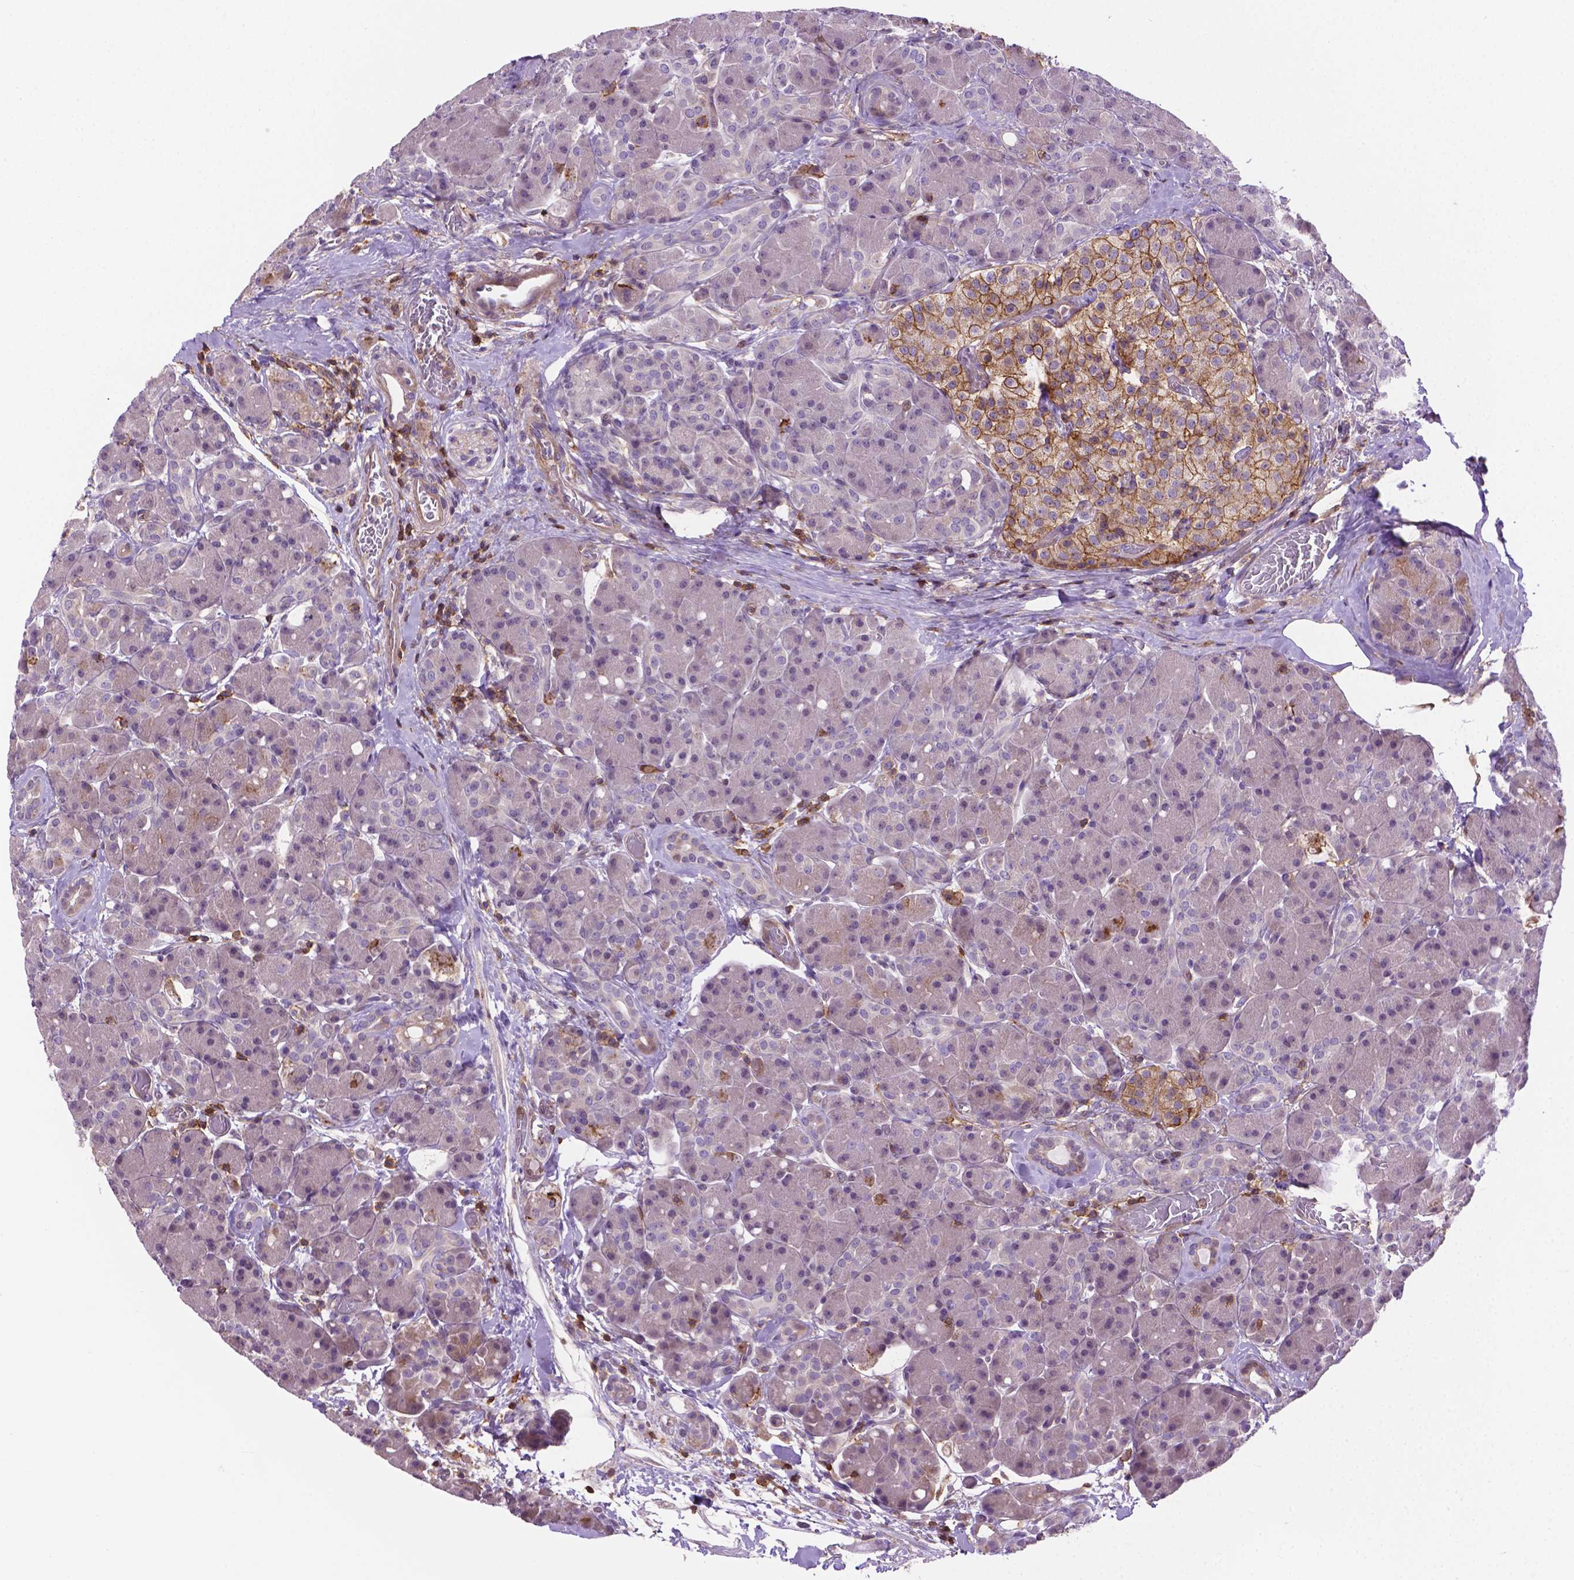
{"staining": {"intensity": "moderate", "quantity": "<25%", "location": "cytoplasmic/membranous"}, "tissue": "pancreas", "cell_type": "Exocrine glandular cells", "image_type": "normal", "snomed": [{"axis": "morphology", "description": "Normal tissue, NOS"}, {"axis": "topography", "description": "Pancreas"}], "caption": "Immunohistochemistry of unremarkable pancreas shows low levels of moderate cytoplasmic/membranous staining in about <25% of exocrine glandular cells.", "gene": "ACAD10", "patient": {"sex": "male", "age": 55}}